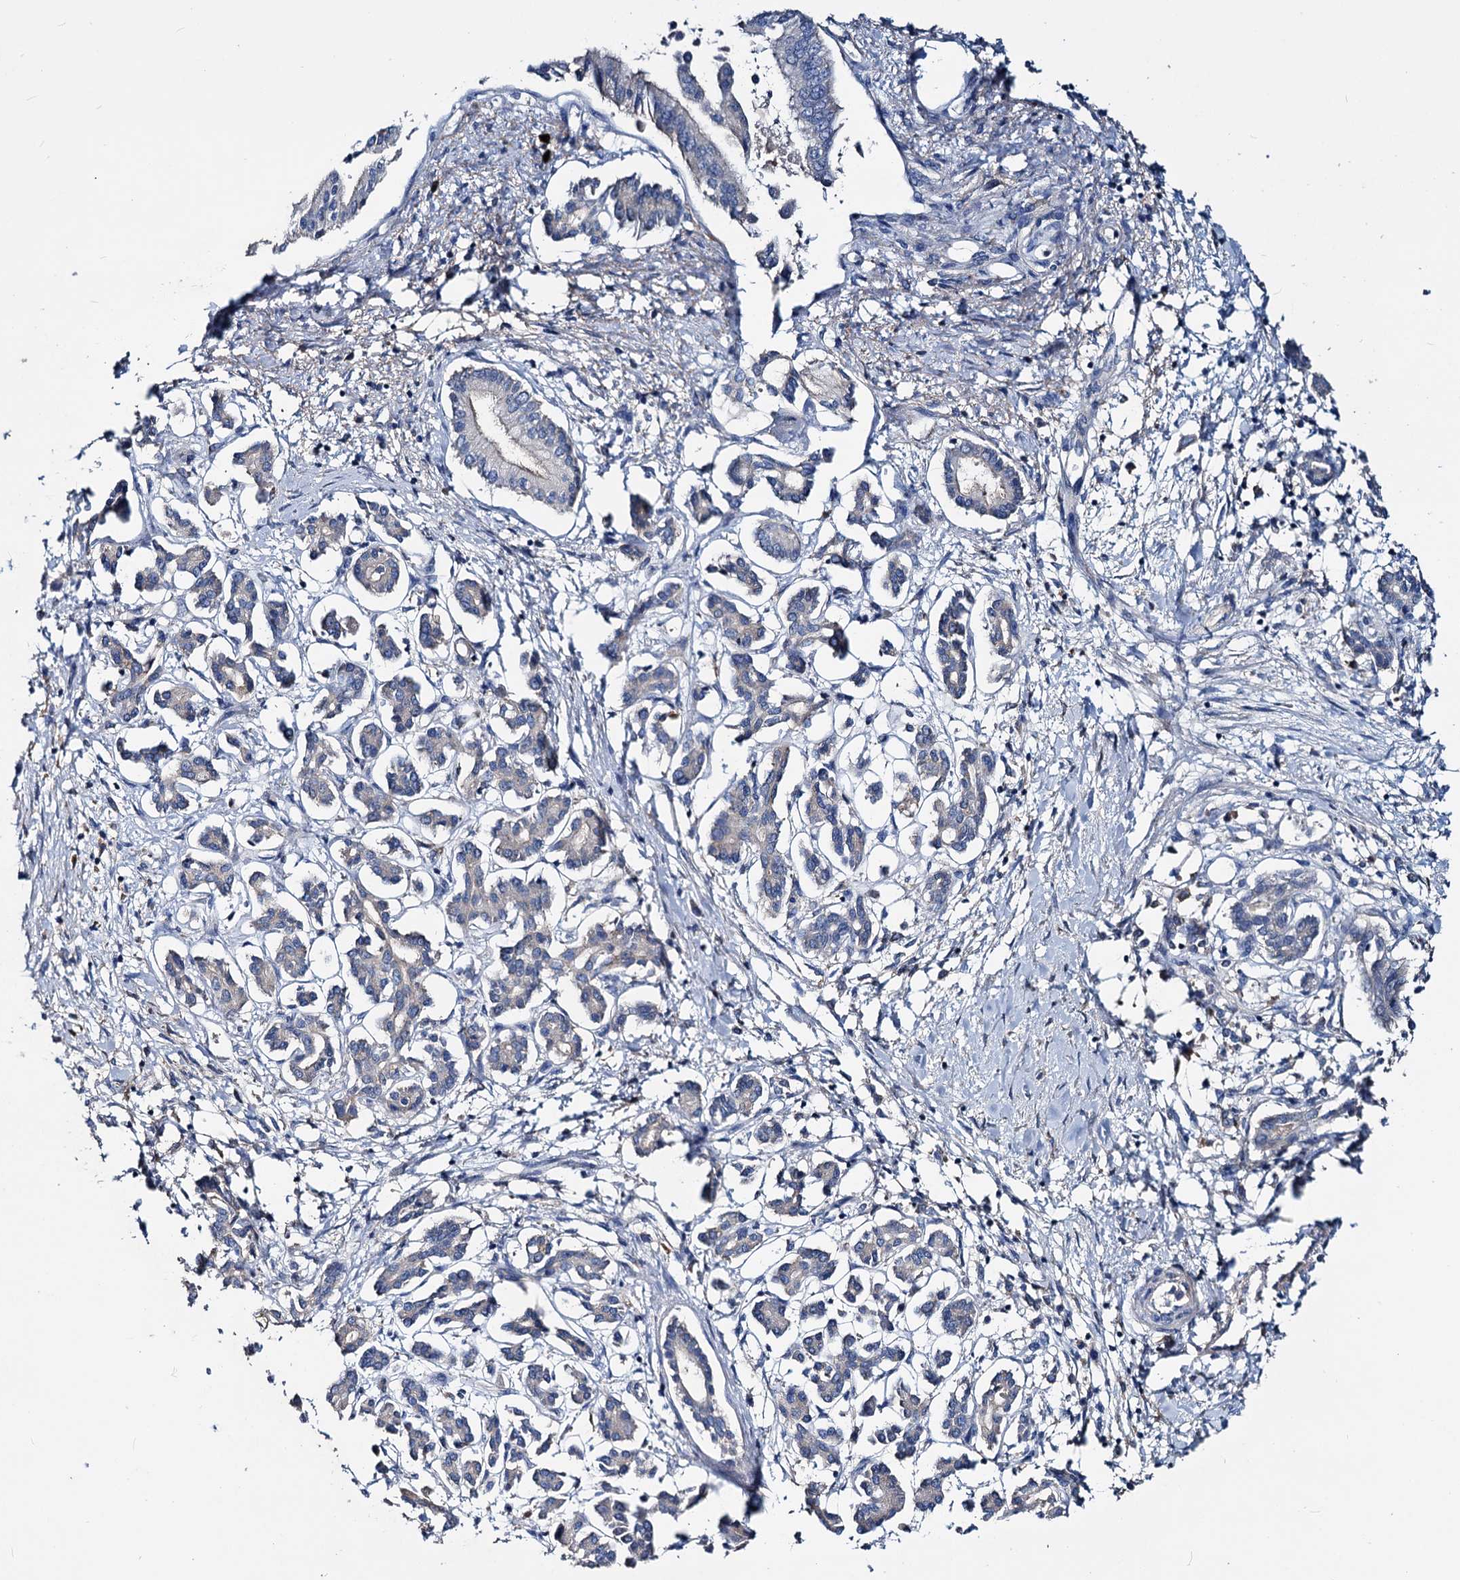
{"staining": {"intensity": "negative", "quantity": "none", "location": "none"}, "tissue": "pancreatic cancer", "cell_type": "Tumor cells", "image_type": "cancer", "snomed": [{"axis": "morphology", "description": "Adenocarcinoma, NOS"}, {"axis": "topography", "description": "Pancreas"}], "caption": "A histopathology image of pancreatic adenocarcinoma stained for a protein displays no brown staining in tumor cells.", "gene": "ACY3", "patient": {"sex": "female", "age": 50}}